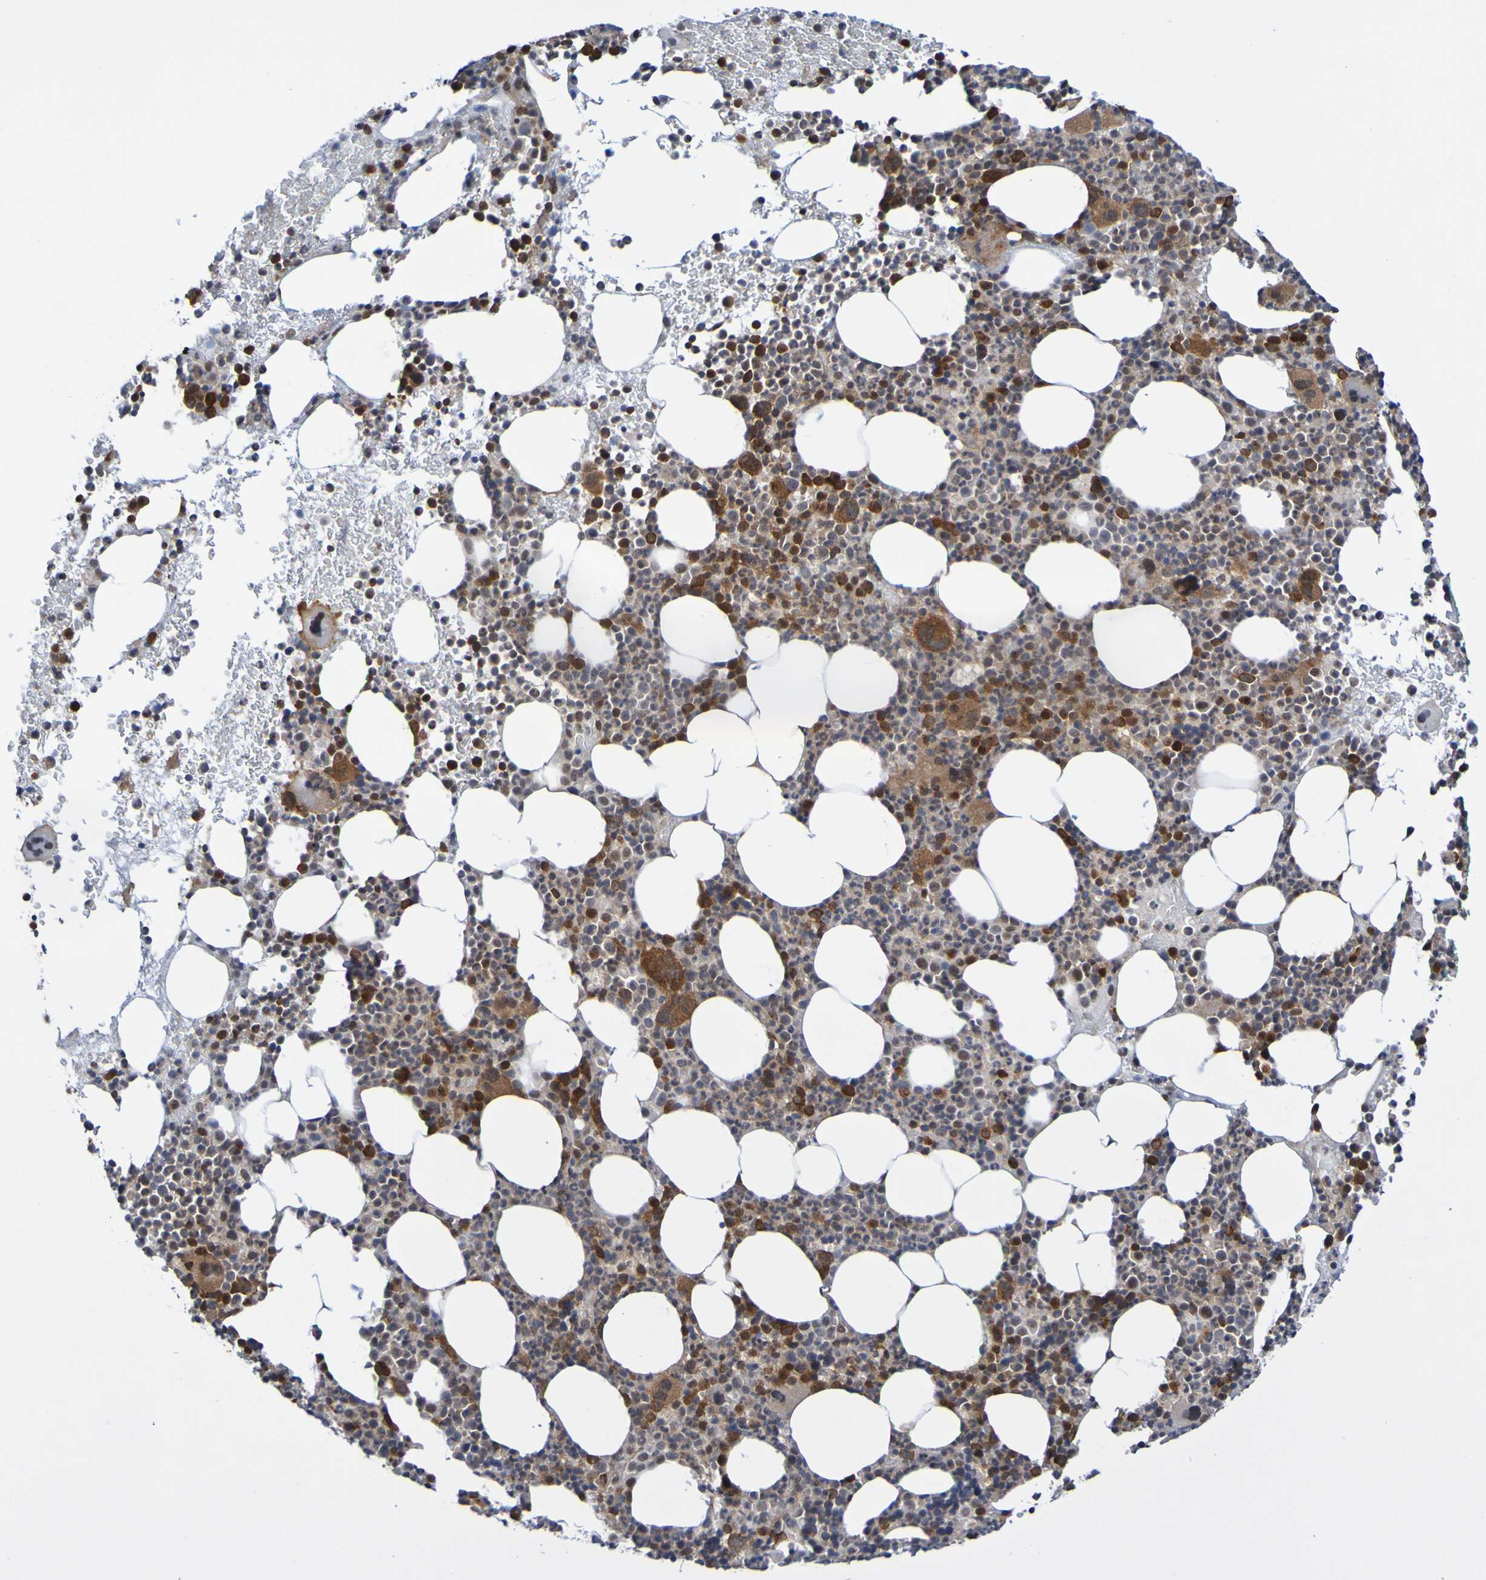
{"staining": {"intensity": "strong", "quantity": "25%-75%", "location": "cytoplasmic/membranous"}, "tissue": "bone marrow", "cell_type": "Hematopoietic cells", "image_type": "normal", "snomed": [{"axis": "morphology", "description": "Normal tissue, NOS"}, {"axis": "morphology", "description": "Inflammation, NOS"}, {"axis": "topography", "description": "Bone marrow"}], "caption": "Protein expression by immunohistochemistry (IHC) exhibits strong cytoplasmic/membranous positivity in approximately 25%-75% of hematopoietic cells in normal bone marrow.", "gene": "ATIC", "patient": {"sex": "male", "age": 73}}